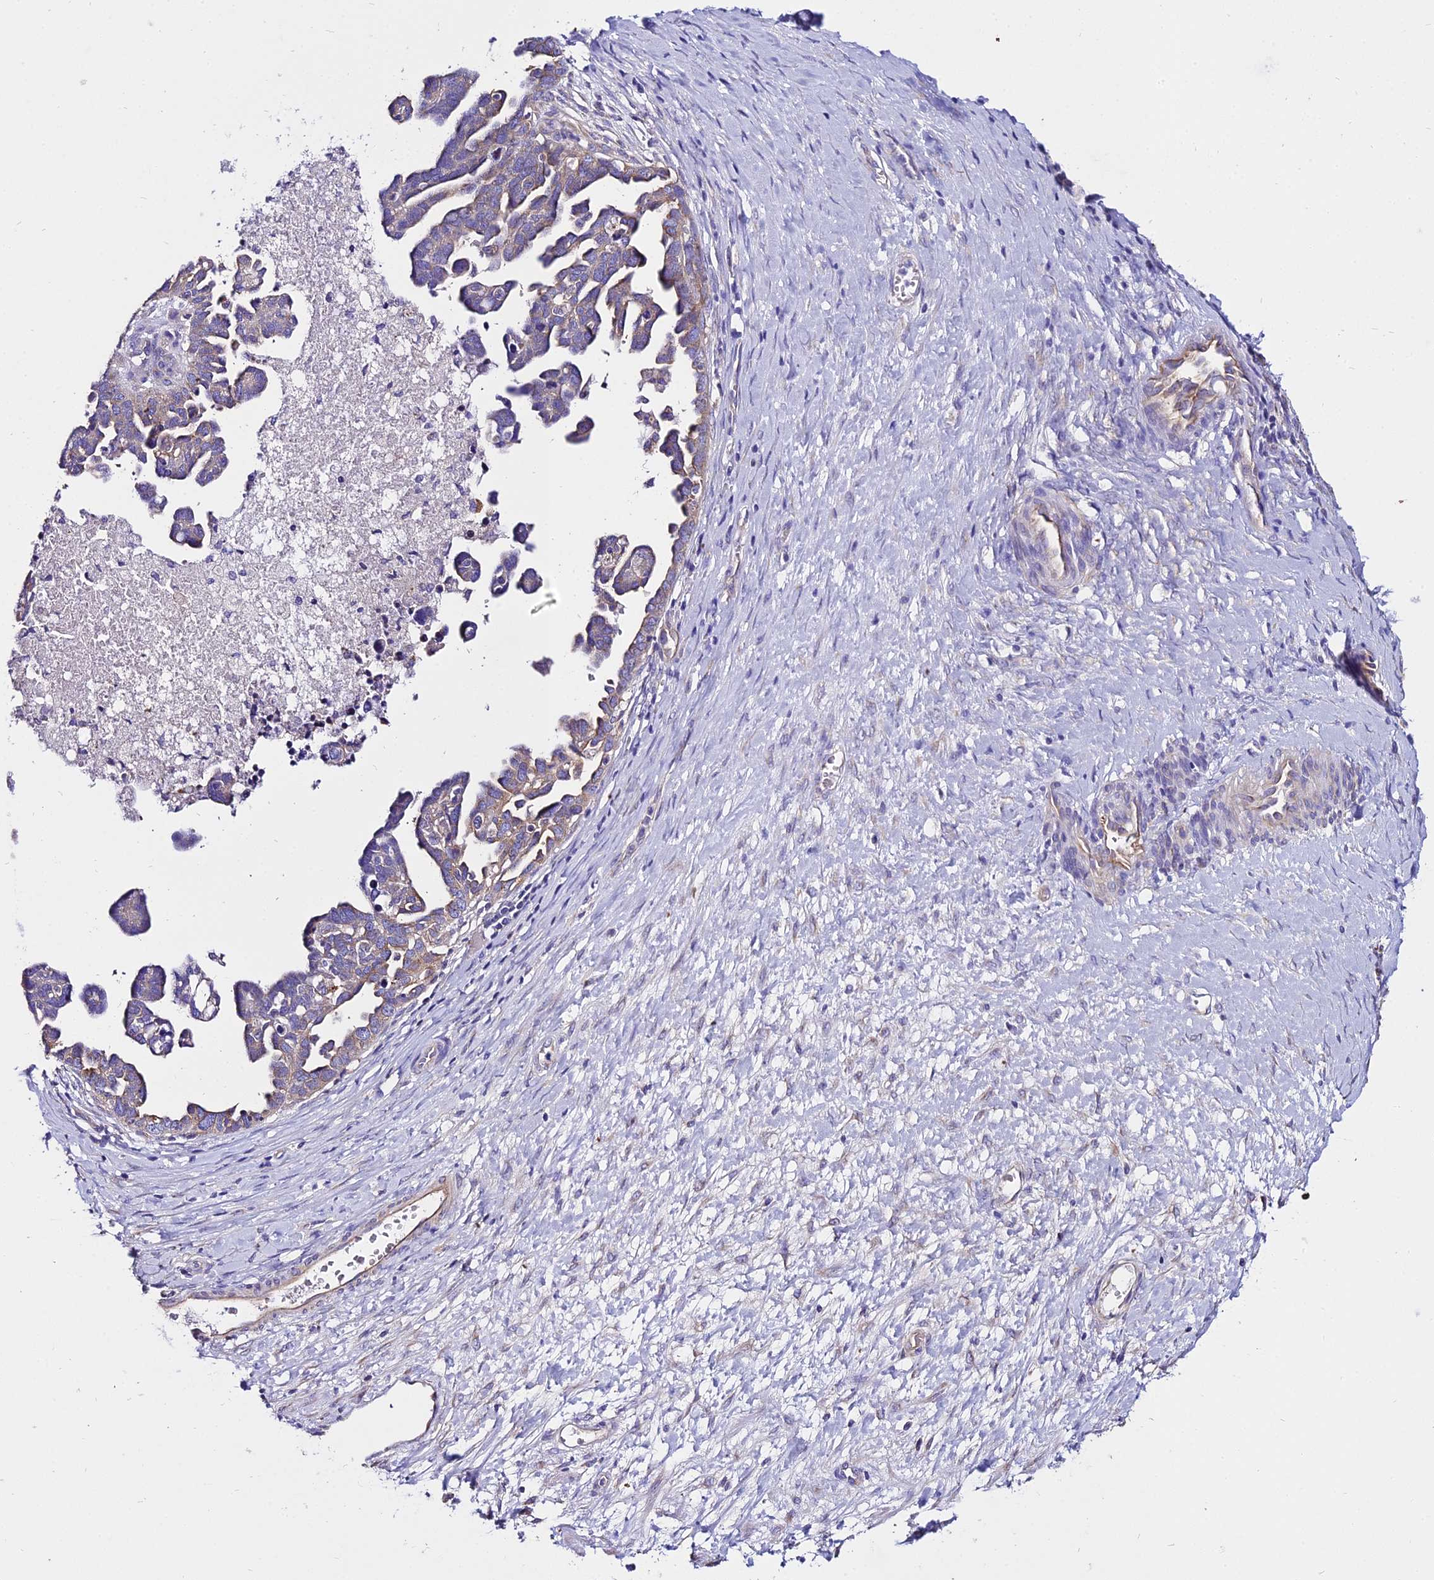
{"staining": {"intensity": "weak", "quantity": "<25%", "location": "cytoplasmic/membranous"}, "tissue": "ovarian cancer", "cell_type": "Tumor cells", "image_type": "cancer", "snomed": [{"axis": "morphology", "description": "Cystadenocarcinoma, serous, NOS"}, {"axis": "topography", "description": "Ovary"}], "caption": "Histopathology image shows no protein expression in tumor cells of serous cystadenocarcinoma (ovarian) tissue. (Brightfield microscopy of DAB (3,3'-diaminobenzidine) IHC at high magnification).", "gene": "TUBA3D", "patient": {"sex": "female", "age": 54}}